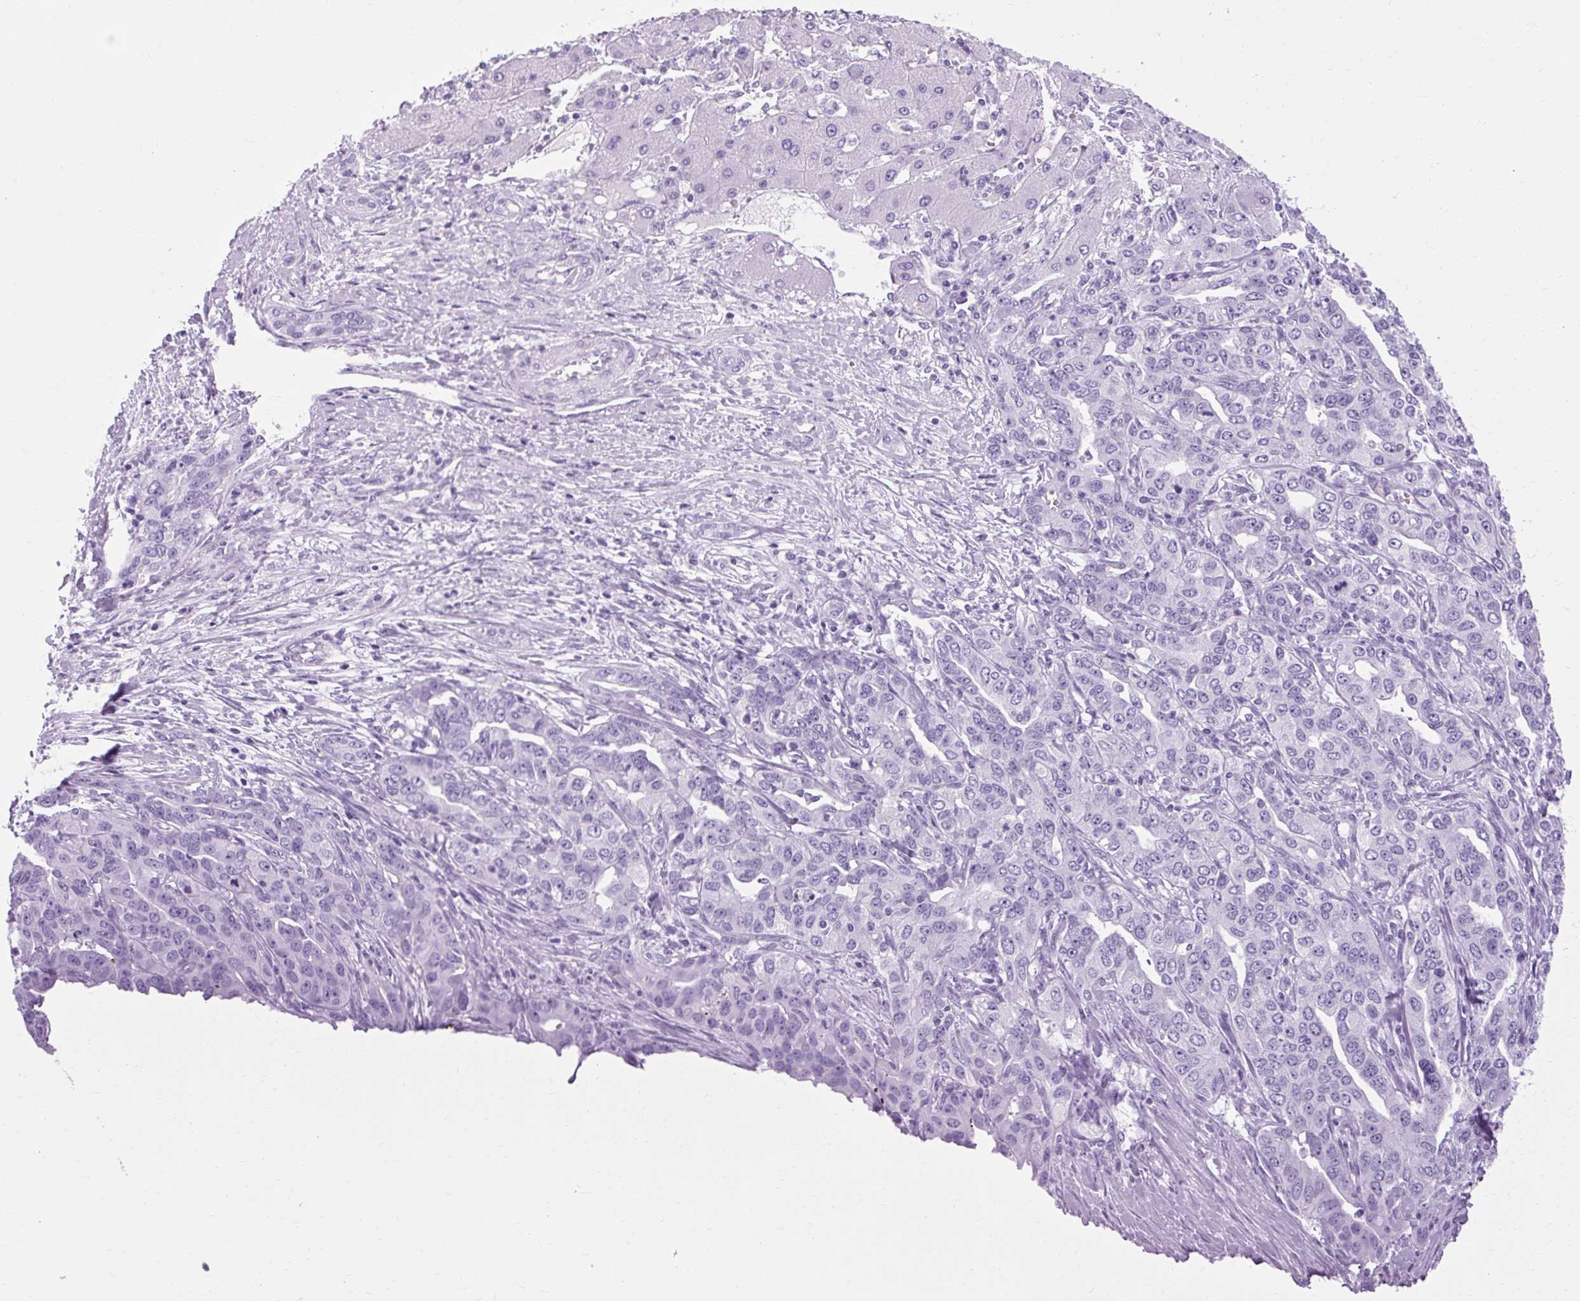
{"staining": {"intensity": "negative", "quantity": "none", "location": "none"}, "tissue": "liver cancer", "cell_type": "Tumor cells", "image_type": "cancer", "snomed": [{"axis": "morphology", "description": "Cholangiocarcinoma"}, {"axis": "topography", "description": "Liver"}], "caption": "Photomicrograph shows no significant protein expression in tumor cells of liver cancer.", "gene": "B3GNT4", "patient": {"sex": "male", "age": 59}}